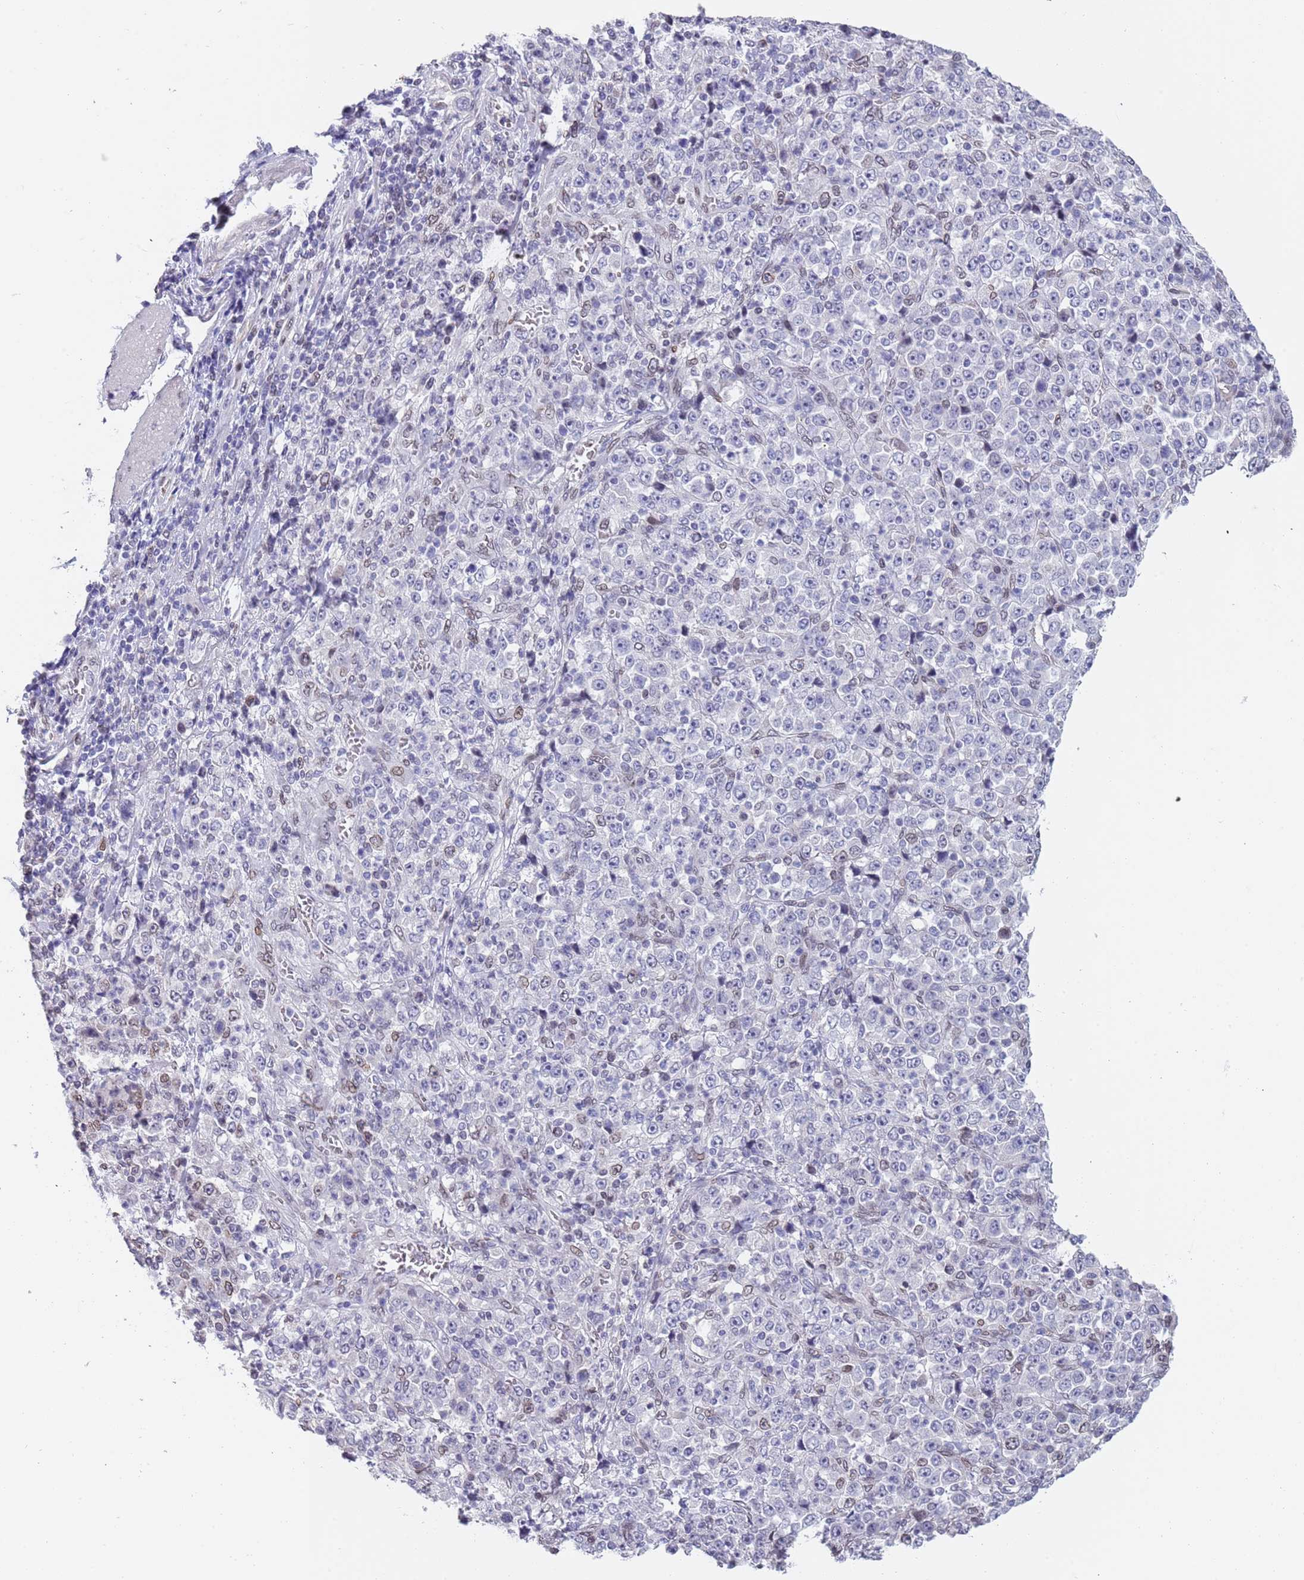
{"staining": {"intensity": "weak", "quantity": "<25%", "location": "cytoplasmic/membranous,nuclear"}, "tissue": "stomach cancer", "cell_type": "Tumor cells", "image_type": "cancer", "snomed": [{"axis": "morphology", "description": "Normal tissue, NOS"}, {"axis": "morphology", "description": "Adenocarcinoma, NOS"}, {"axis": "topography", "description": "Stomach, upper"}, {"axis": "topography", "description": "Stomach"}], "caption": "IHC histopathology image of human stomach cancer stained for a protein (brown), which exhibits no expression in tumor cells.", "gene": "KLHDC2", "patient": {"sex": "male", "age": 59}}